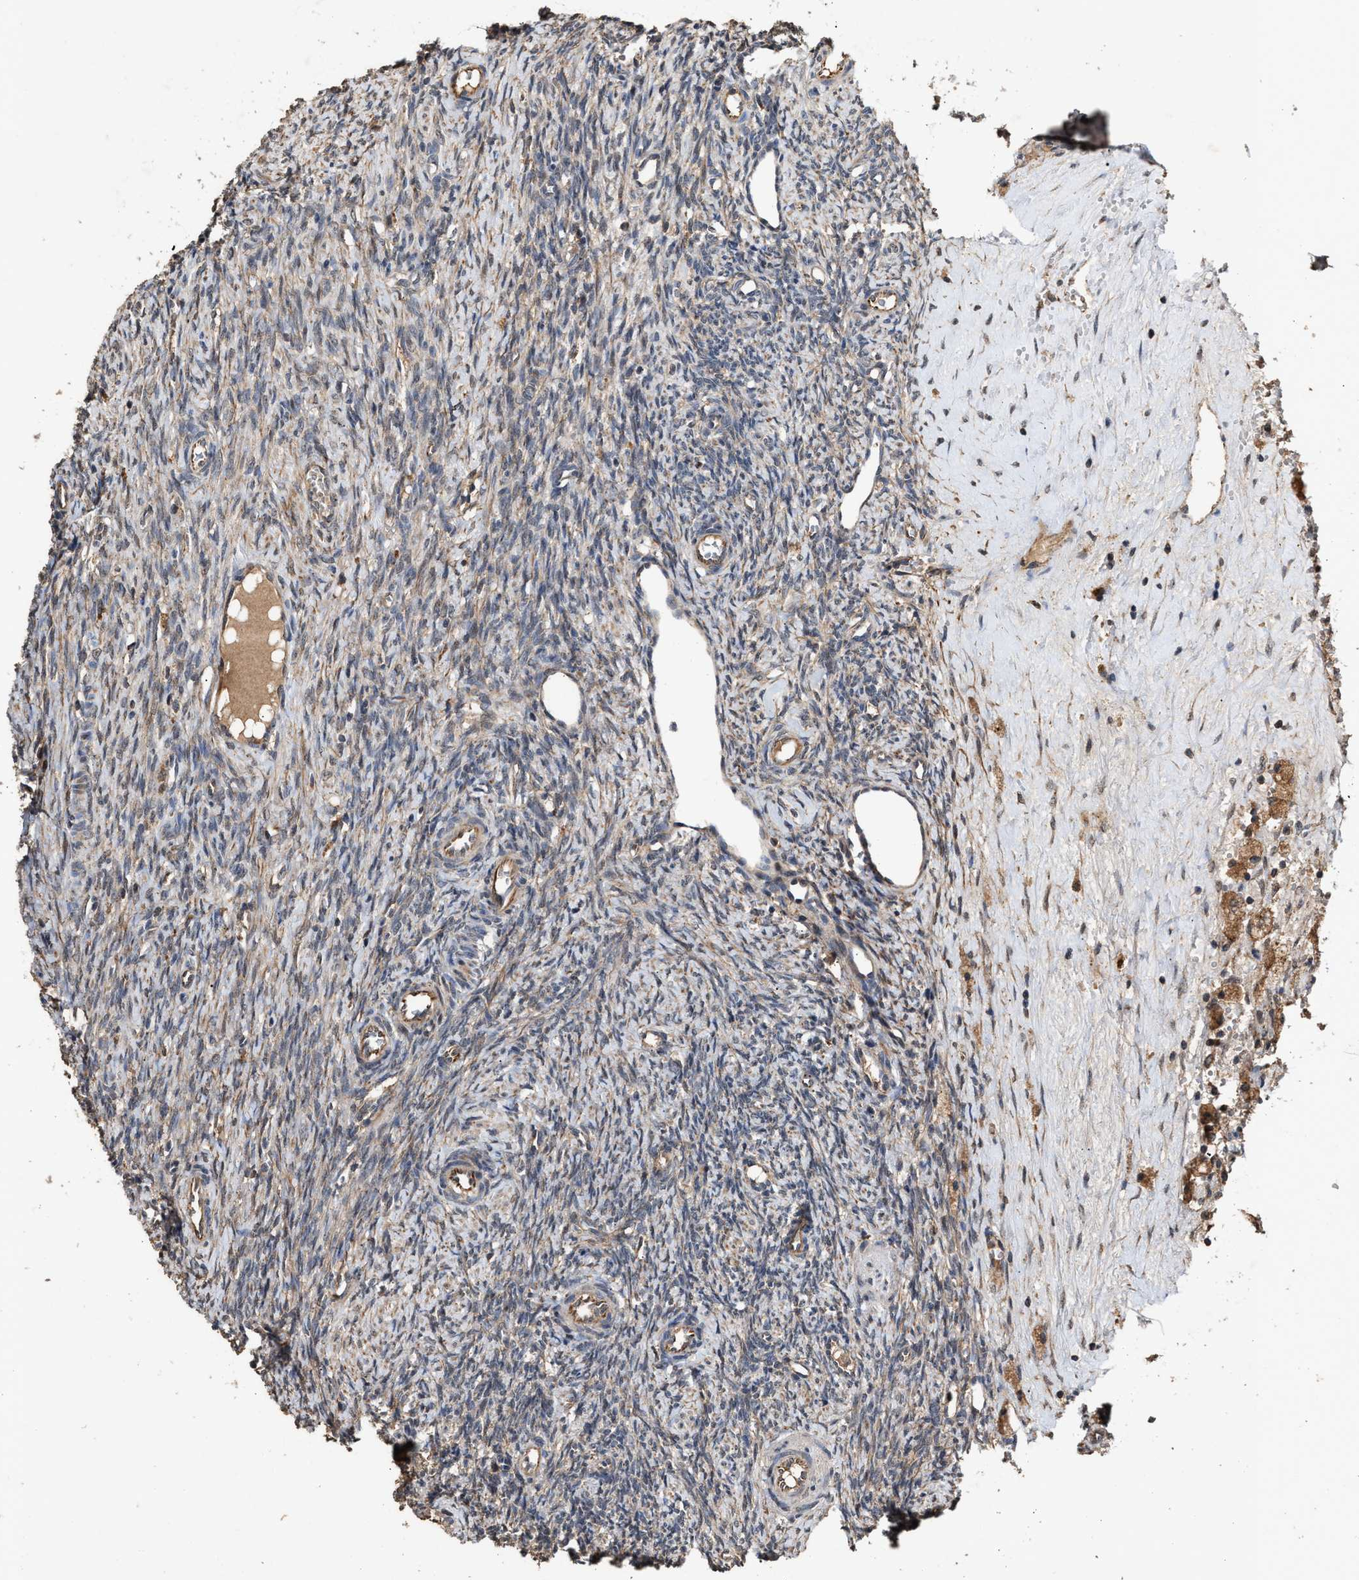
{"staining": {"intensity": "moderate", "quantity": ">75%", "location": "cytoplasmic/membranous,nuclear"}, "tissue": "ovary", "cell_type": "Follicle cells", "image_type": "normal", "snomed": [{"axis": "morphology", "description": "Normal tissue, NOS"}, {"axis": "topography", "description": "Ovary"}], "caption": "A histopathology image of human ovary stained for a protein demonstrates moderate cytoplasmic/membranous,nuclear brown staining in follicle cells.", "gene": "ZNHIT6", "patient": {"sex": "female", "age": 41}}